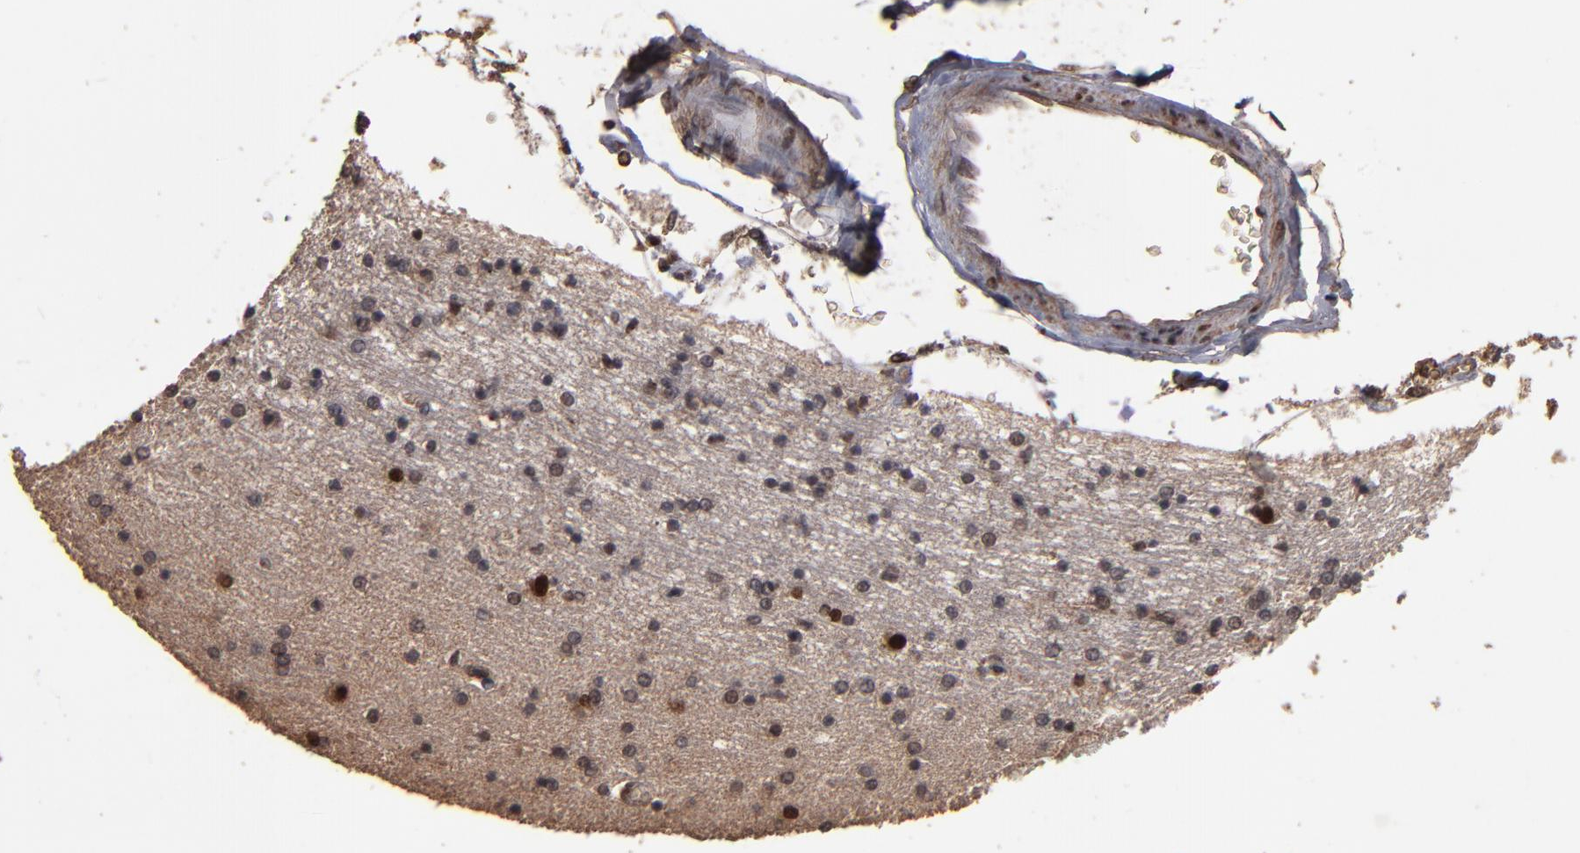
{"staining": {"intensity": "weak", "quantity": "25%-75%", "location": "cytoplasmic/membranous"}, "tissue": "hippocampus", "cell_type": "Glial cells", "image_type": "normal", "snomed": [{"axis": "morphology", "description": "Normal tissue, NOS"}, {"axis": "topography", "description": "Hippocampus"}], "caption": "Immunohistochemistry (IHC) photomicrograph of unremarkable hippocampus: hippocampus stained using immunohistochemistry reveals low levels of weak protein expression localized specifically in the cytoplasmic/membranous of glial cells, appearing as a cytoplasmic/membranous brown color.", "gene": "NXF2B", "patient": {"sex": "female", "age": 54}}